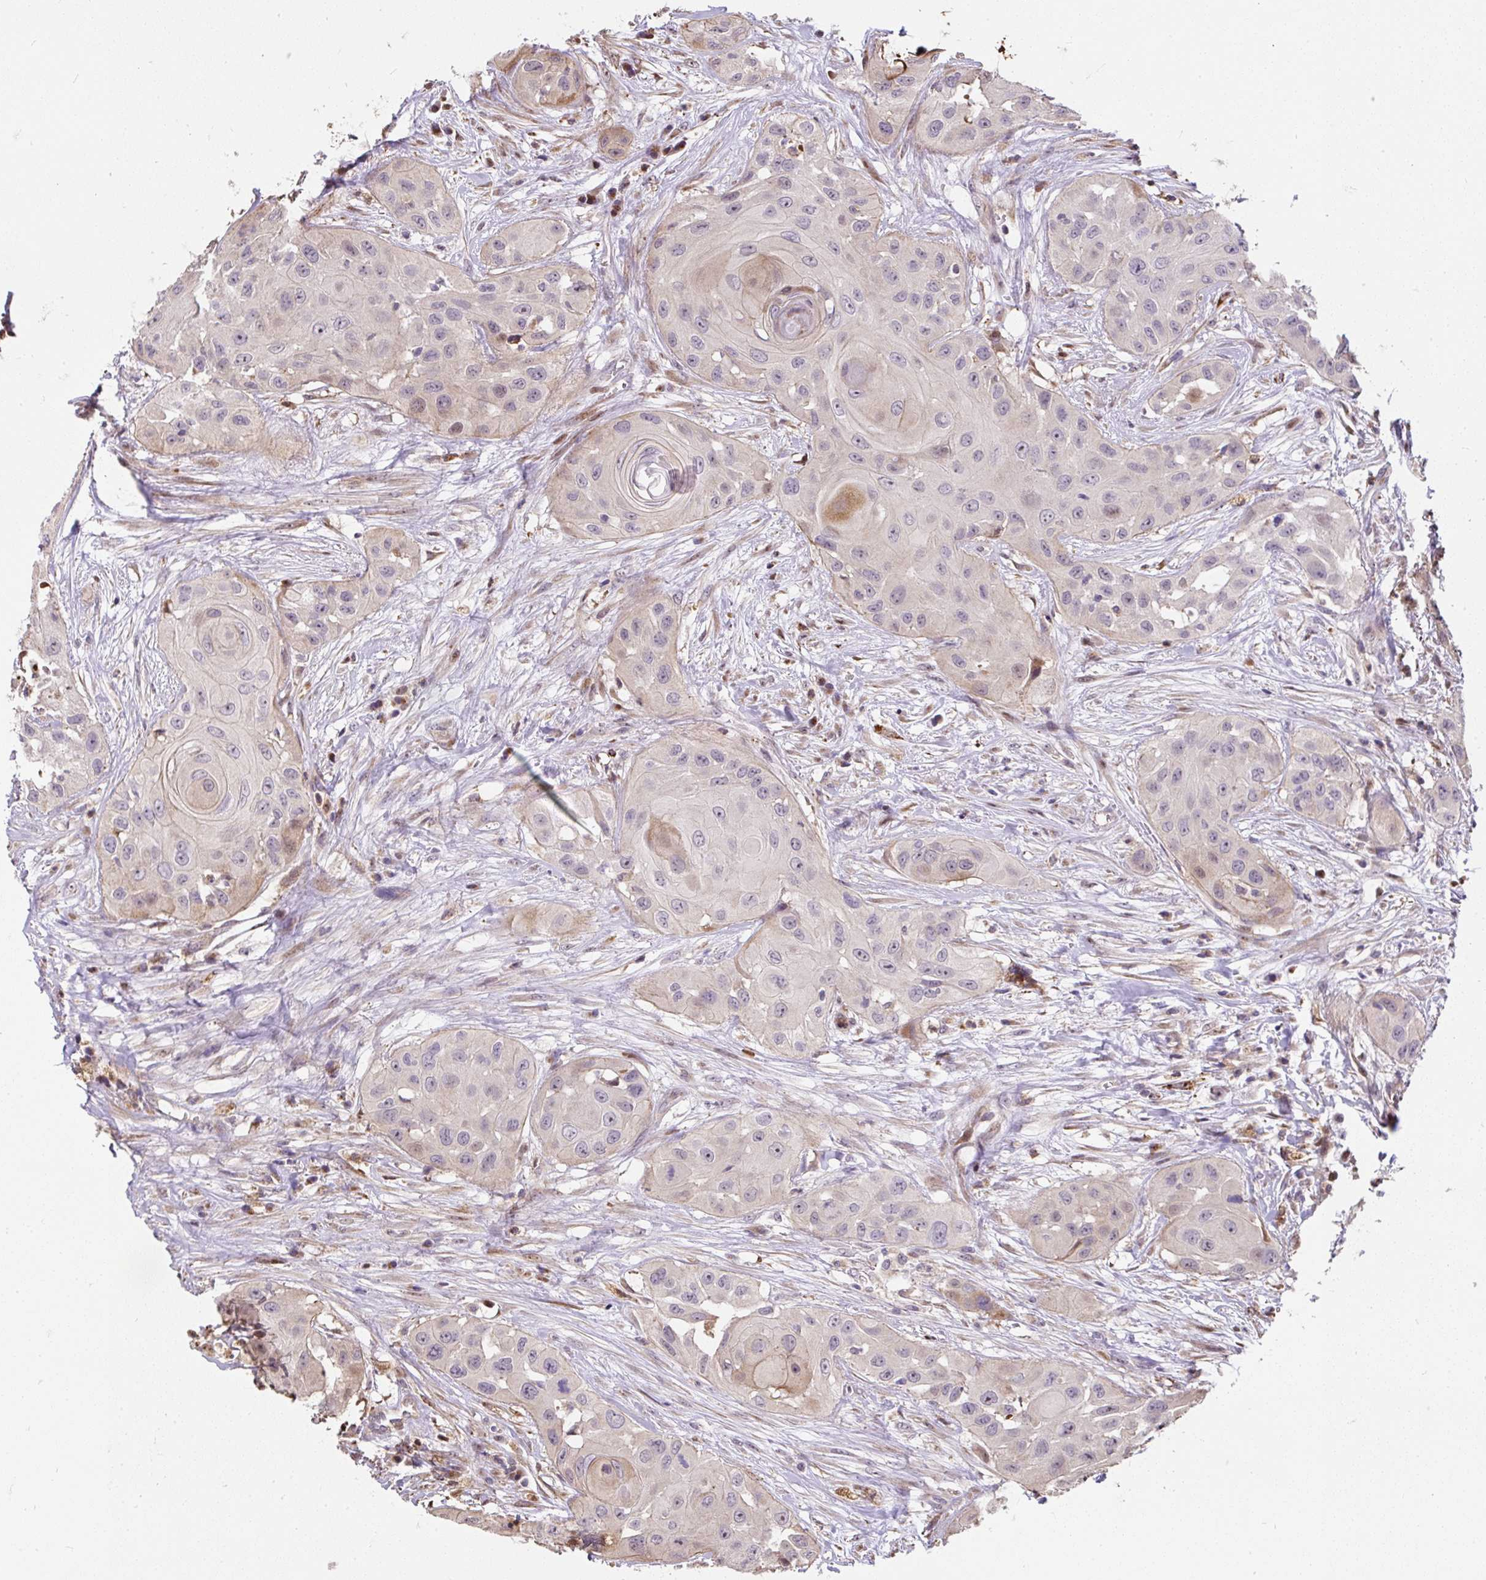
{"staining": {"intensity": "weak", "quantity": "<25%", "location": "cytoplasmic/membranous"}, "tissue": "head and neck cancer", "cell_type": "Tumor cells", "image_type": "cancer", "snomed": [{"axis": "morphology", "description": "Squamous cell carcinoma, NOS"}, {"axis": "topography", "description": "Head-Neck"}], "caption": "This is an immunohistochemistry (IHC) histopathology image of squamous cell carcinoma (head and neck). There is no expression in tumor cells.", "gene": "PUS7L", "patient": {"sex": "male", "age": 83}}